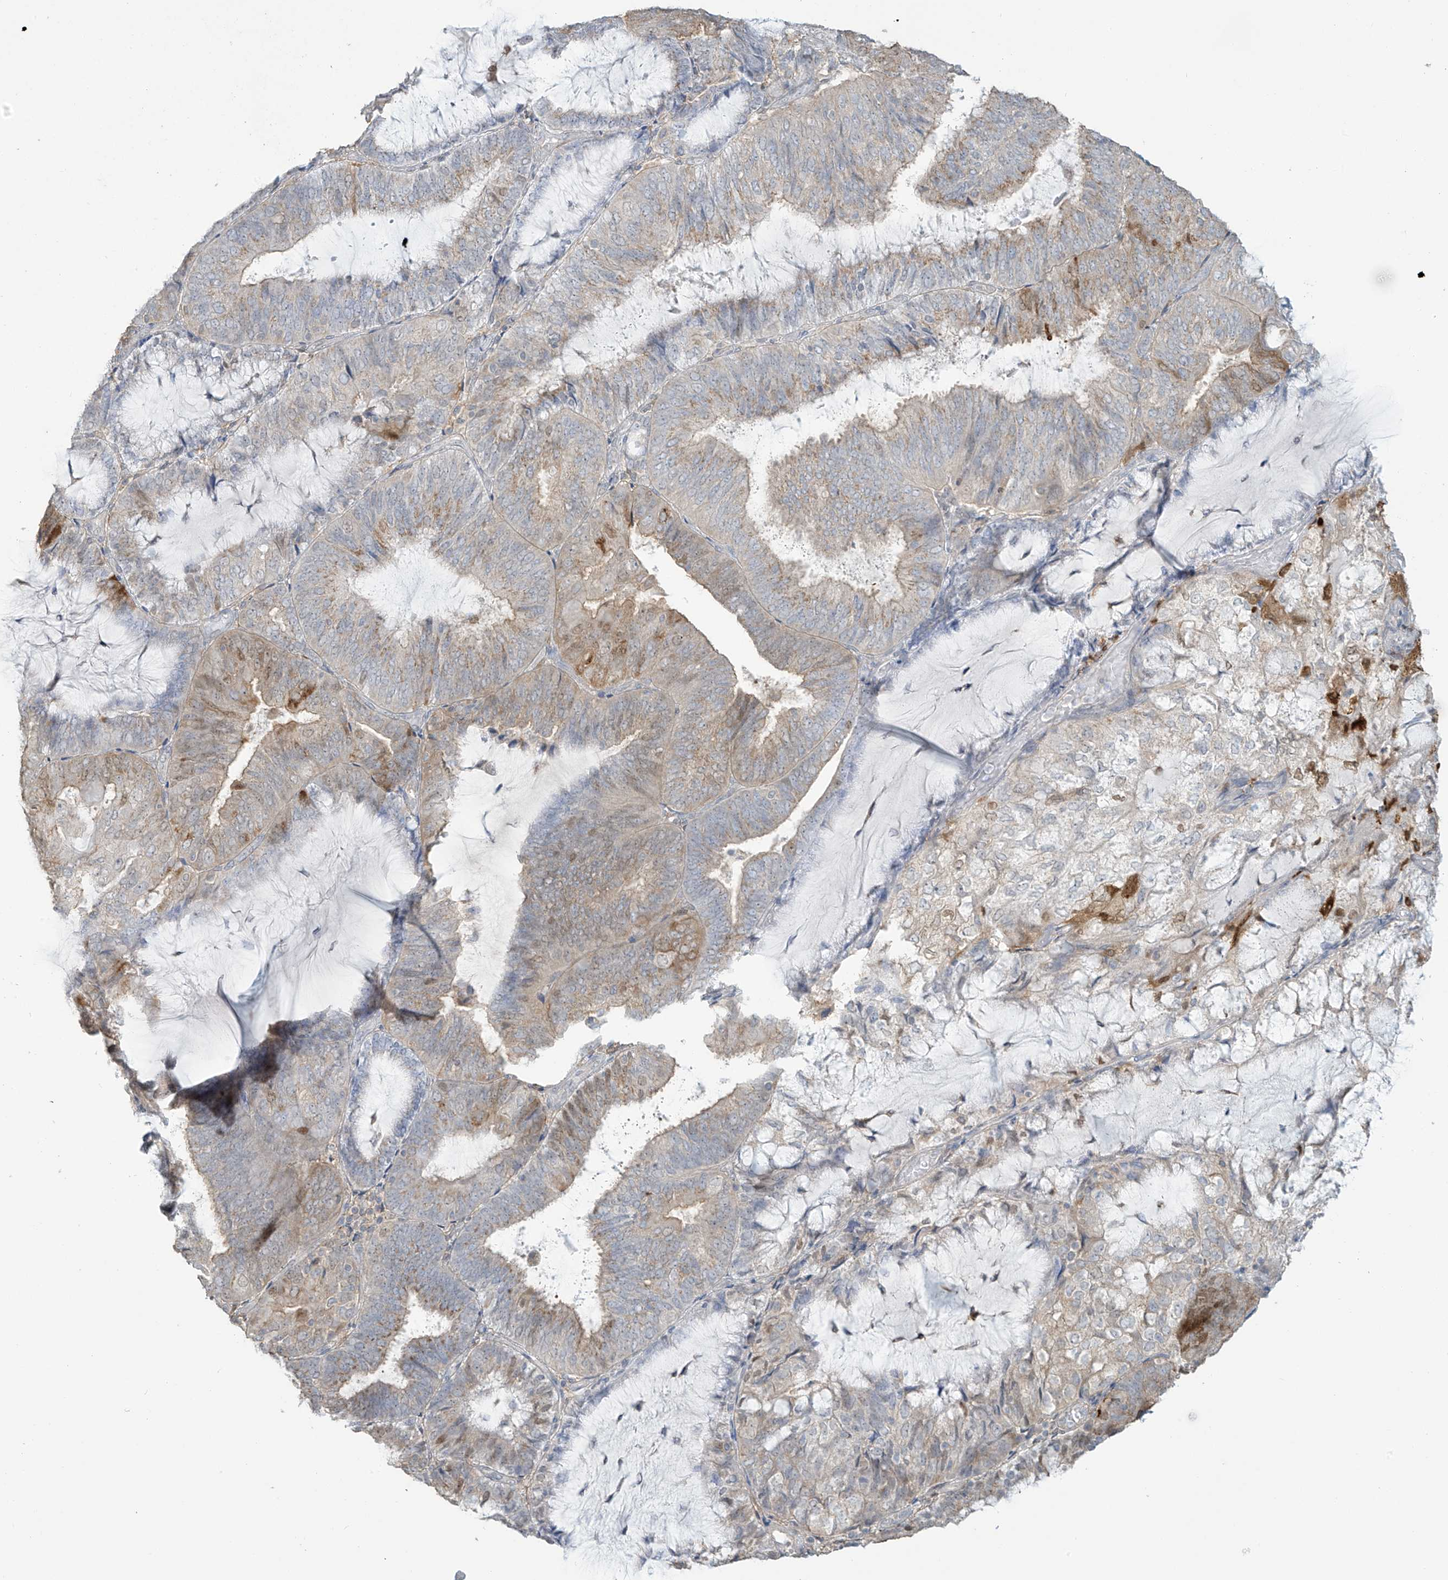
{"staining": {"intensity": "moderate", "quantity": "<25%", "location": "cytoplasmic/membranous,nuclear"}, "tissue": "endometrial cancer", "cell_type": "Tumor cells", "image_type": "cancer", "snomed": [{"axis": "morphology", "description": "Adenocarcinoma, NOS"}, {"axis": "topography", "description": "Endometrium"}], "caption": "There is low levels of moderate cytoplasmic/membranous and nuclear positivity in tumor cells of endometrial cancer, as demonstrated by immunohistochemical staining (brown color).", "gene": "TAGAP", "patient": {"sex": "female", "age": 81}}